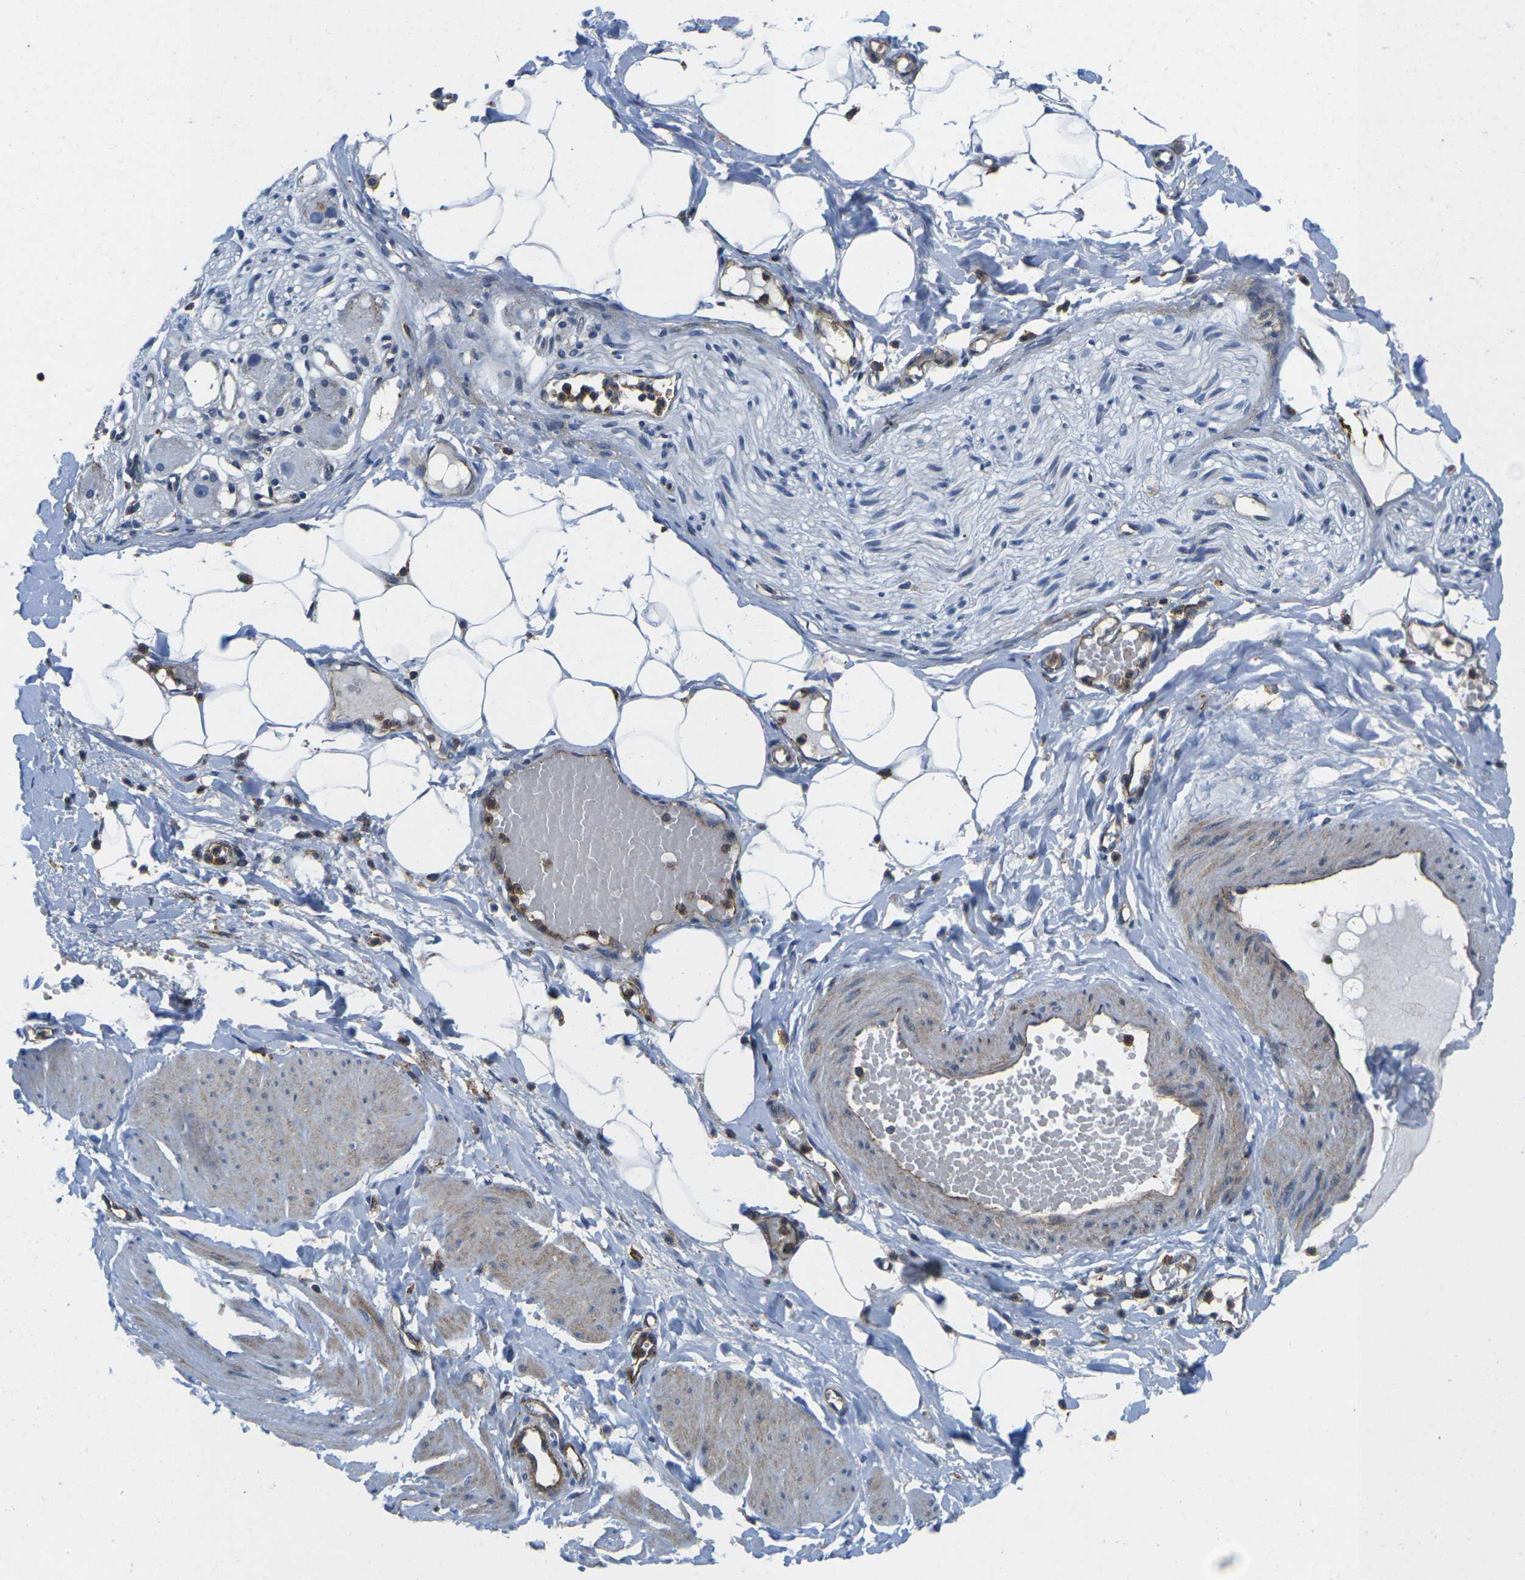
{"staining": {"intensity": "negative", "quantity": "none", "location": "none"}, "tissue": "adipose tissue", "cell_type": "Adipocytes", "image_type": "normal", "snomed": [{"axis": "morphology", "description": "Normal tissue, NOS"}, {"axis": "topography", "description": "Soft tissue"}, {"axis": "topography", "description": "Vascular tissue"}], "caption": "There is no significant staining in adipocytes of adipose tissue. (Brightfield microscopy of DAB immunohistochemistry at high magnification).", "gene": "IQGAP1", "patient": {"sex": "female", "age": 35}}